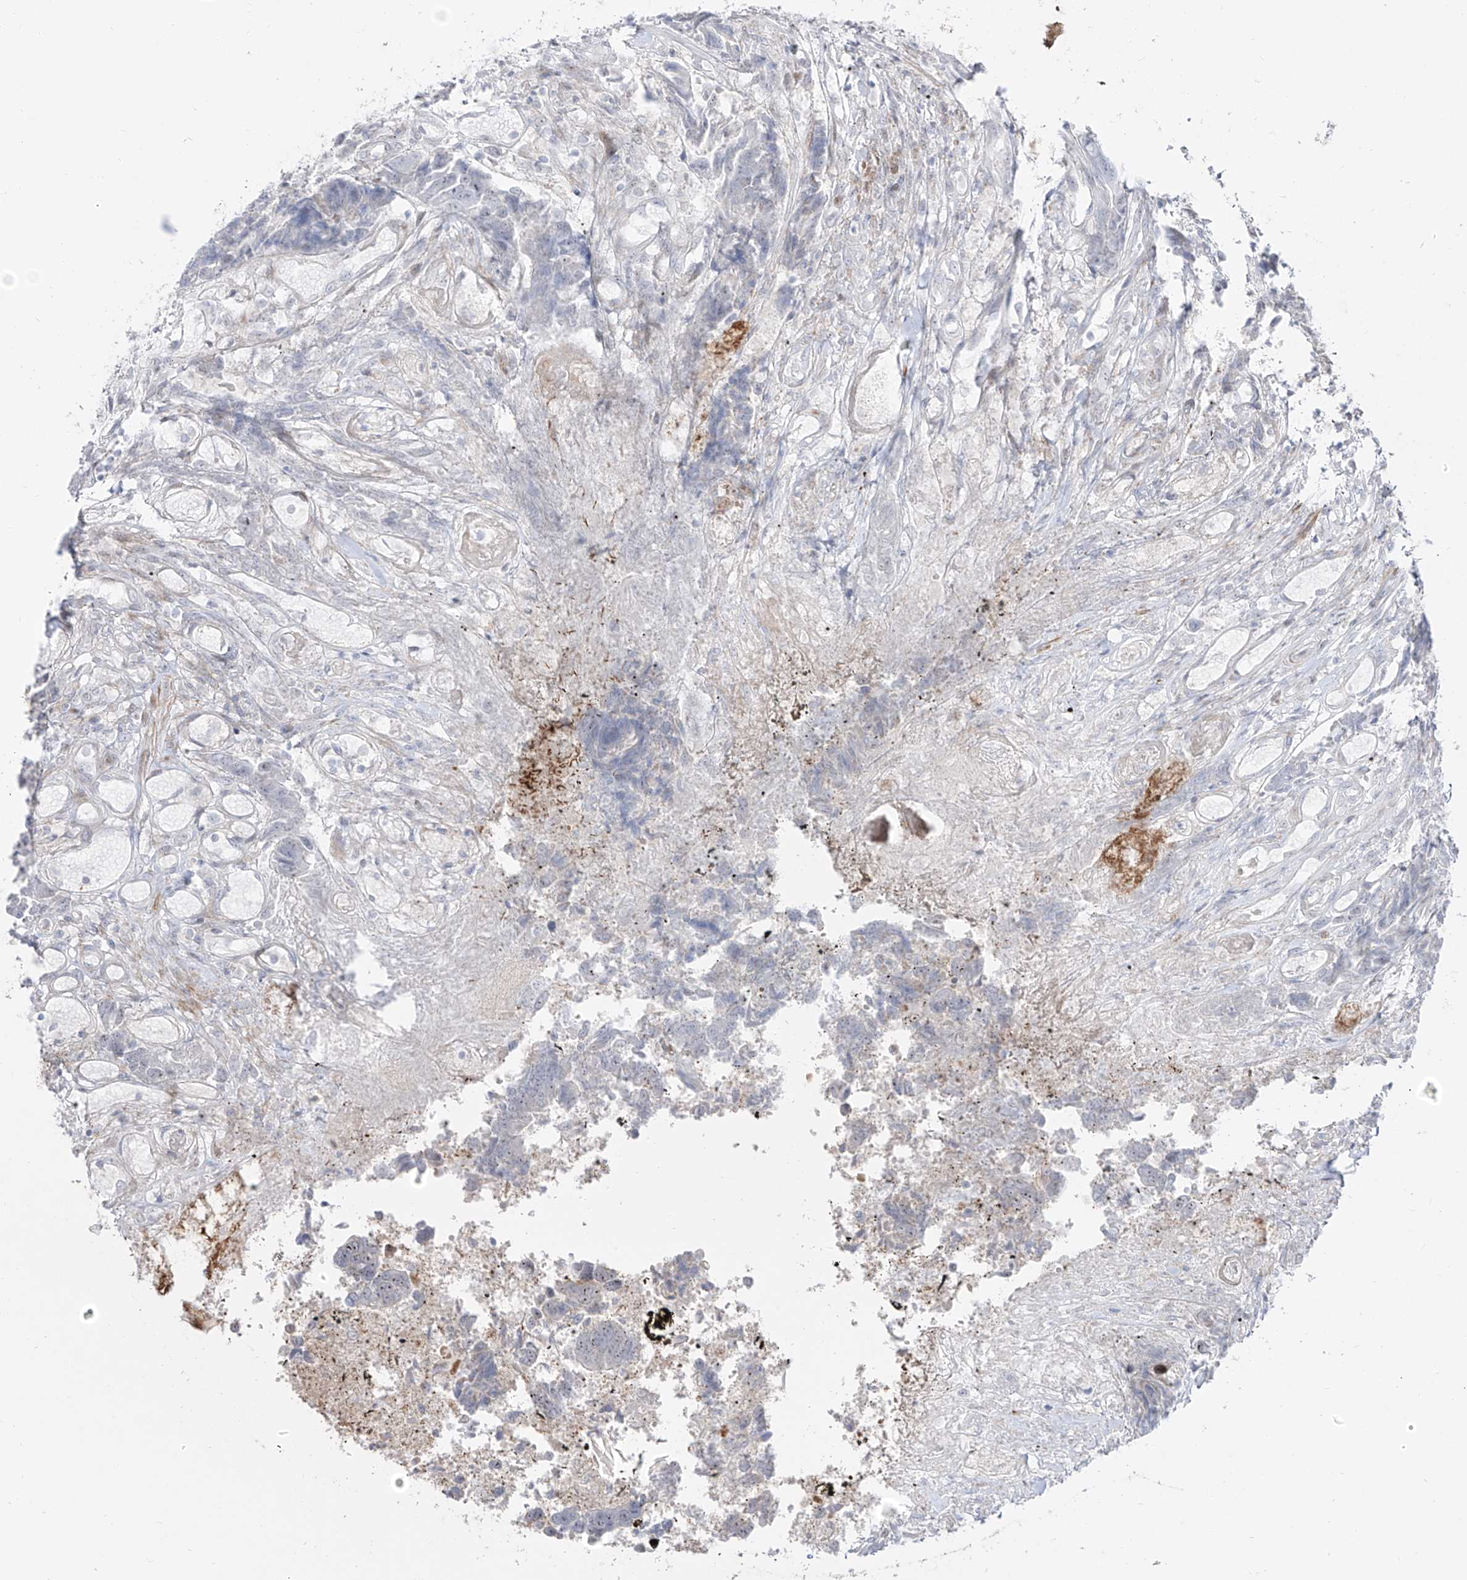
{"staining": {"intensity": "negative", "quantity": "none", "location": "none"}, "tissue": "colorectal cancer", "cell_type": "Tumor cells", "image_type": "cancer", "snomed": [{"axis": "morphology", "description": "Adenocarcinoma, NOS"}, {"axis": "topography", "description": "Rectum"}], "caption": "High magnification brightfield microscopy of colorectal adenocarcinoma stained with DAB (3,3'-diaminobenzidine) (brown) and counterstained with hematoxylin (blue): tumor cells show no significant staining. (DAB immunohistochemistry visualized using brightfield microscopy, high magnification).", "gene": "ZNF180", "patient": {"sex": "male", "age": 84}}